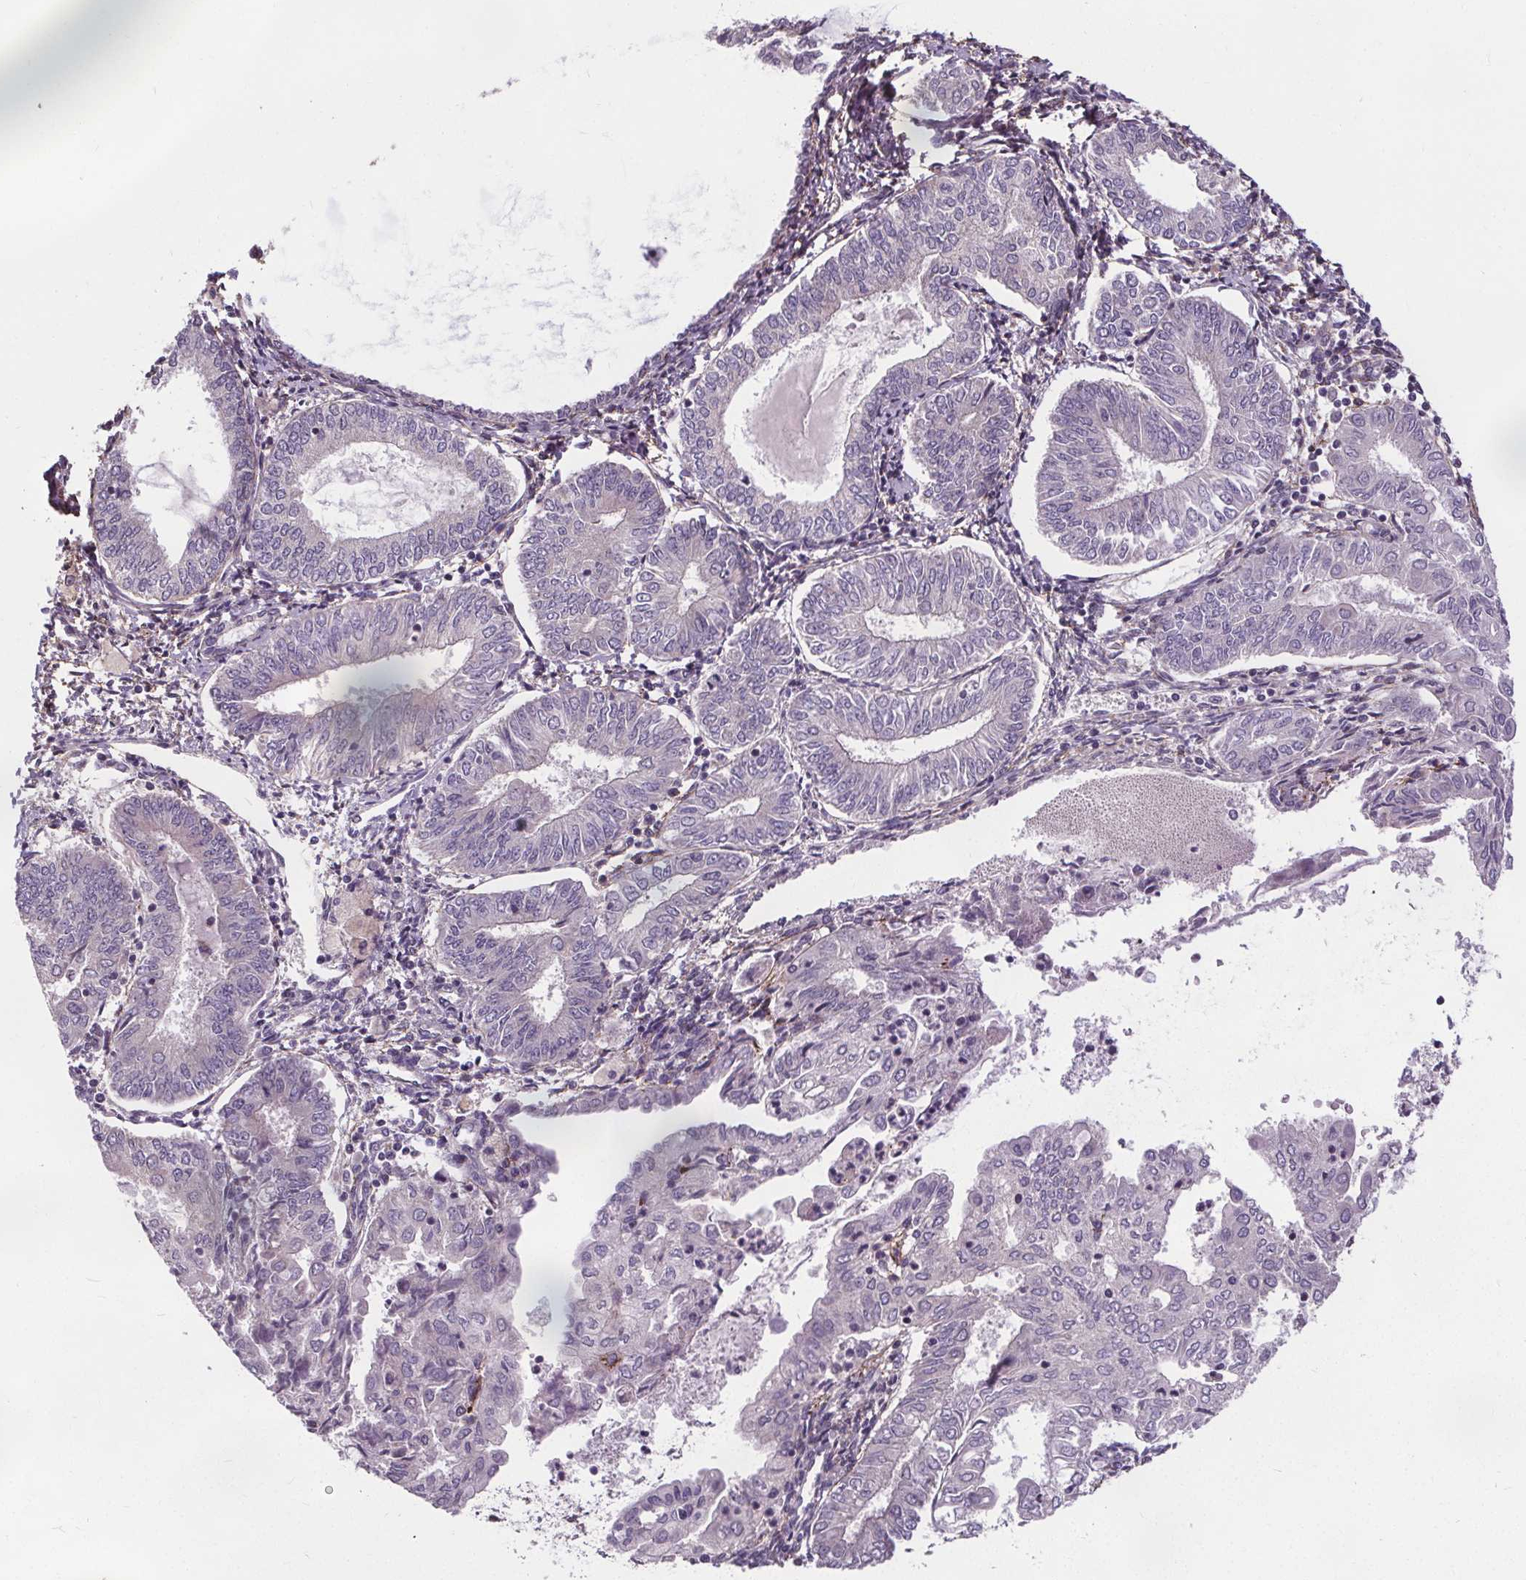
{"staining": {"intensity": "negative", "quantity": "none", "location": "none"}, "tissue": "endometrial cancer", "cell_type": "Tumor cells", "image_type": "cancer", "snomed": [{"axis": "morphology", "description": "Adenocarcinoma, NOS"}, {"axis": "topography", "description": "Endometrium"}], "caption": "Endometrial adenocarcinoma was stained to show a protein in brown. There is no significant positivity in tumor cells. (Immunohistochemistry, brightfield microscopy, high magnification).", "gene": "KIAA0232", "patient": {"sex": "female", "age": 68}}